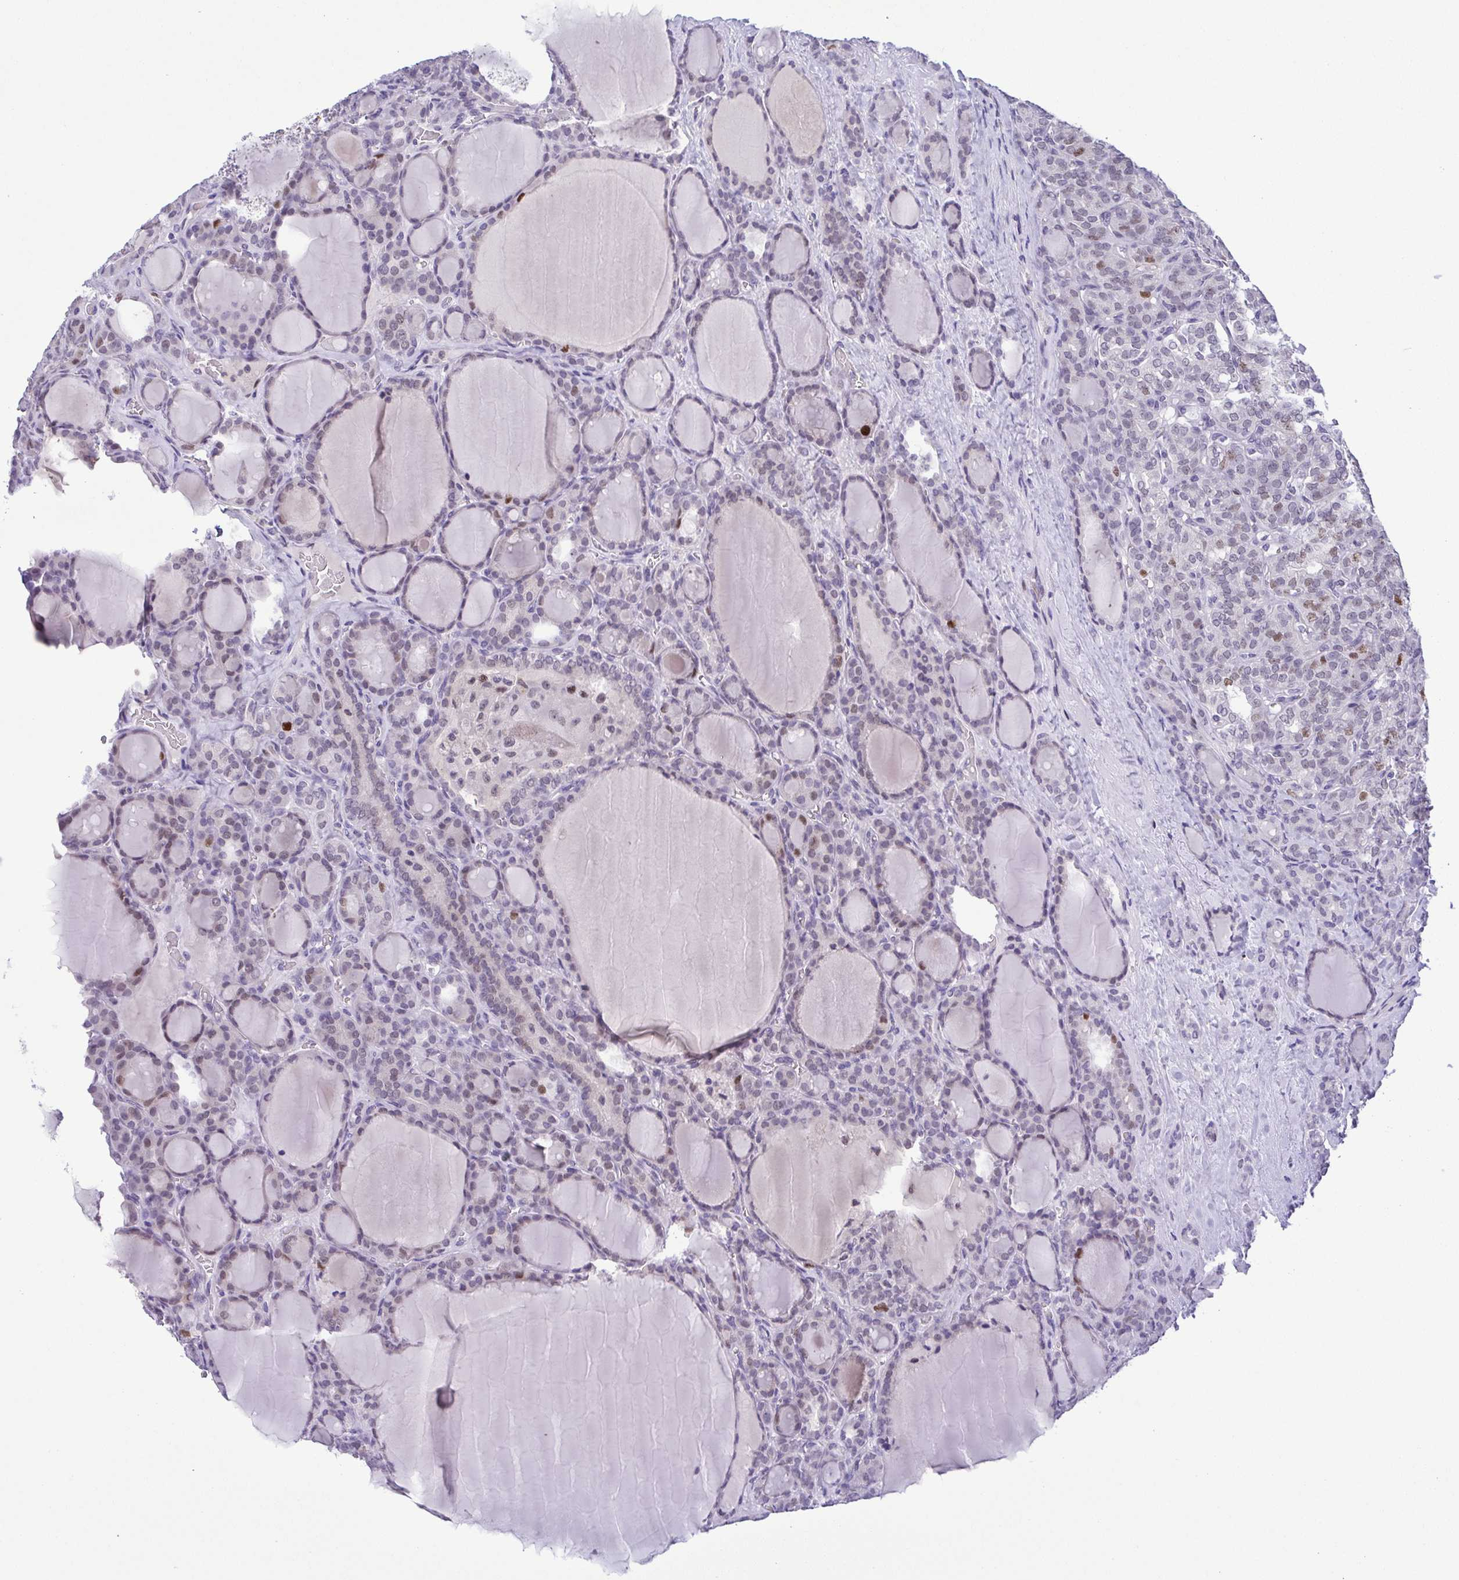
{"staining": {"intensity": "negative", "quantity": "none", "location": "none"}, "tissue": "thyroid cancer", "cell_type": "Tumor cells", "image_type": "cancer", "snomed": [{"axis": "morphology", "description": "Normal tissue, NOS"}, {"axis": "morphology", "description": "Follicular adenoma carcinoma, NOS"}, {"axis": "topography", "description": "Thyroid gland"}], "caption": "This is a histopathology image of IHC staining of follicular adenoma carcinoma (thyroid), which shows no expression in tumor cells. (Brightfield microscopy of DAB IHC at high magnification).", "gene": "TIPIN", "patient": {"sex": "female", "age": 31}}